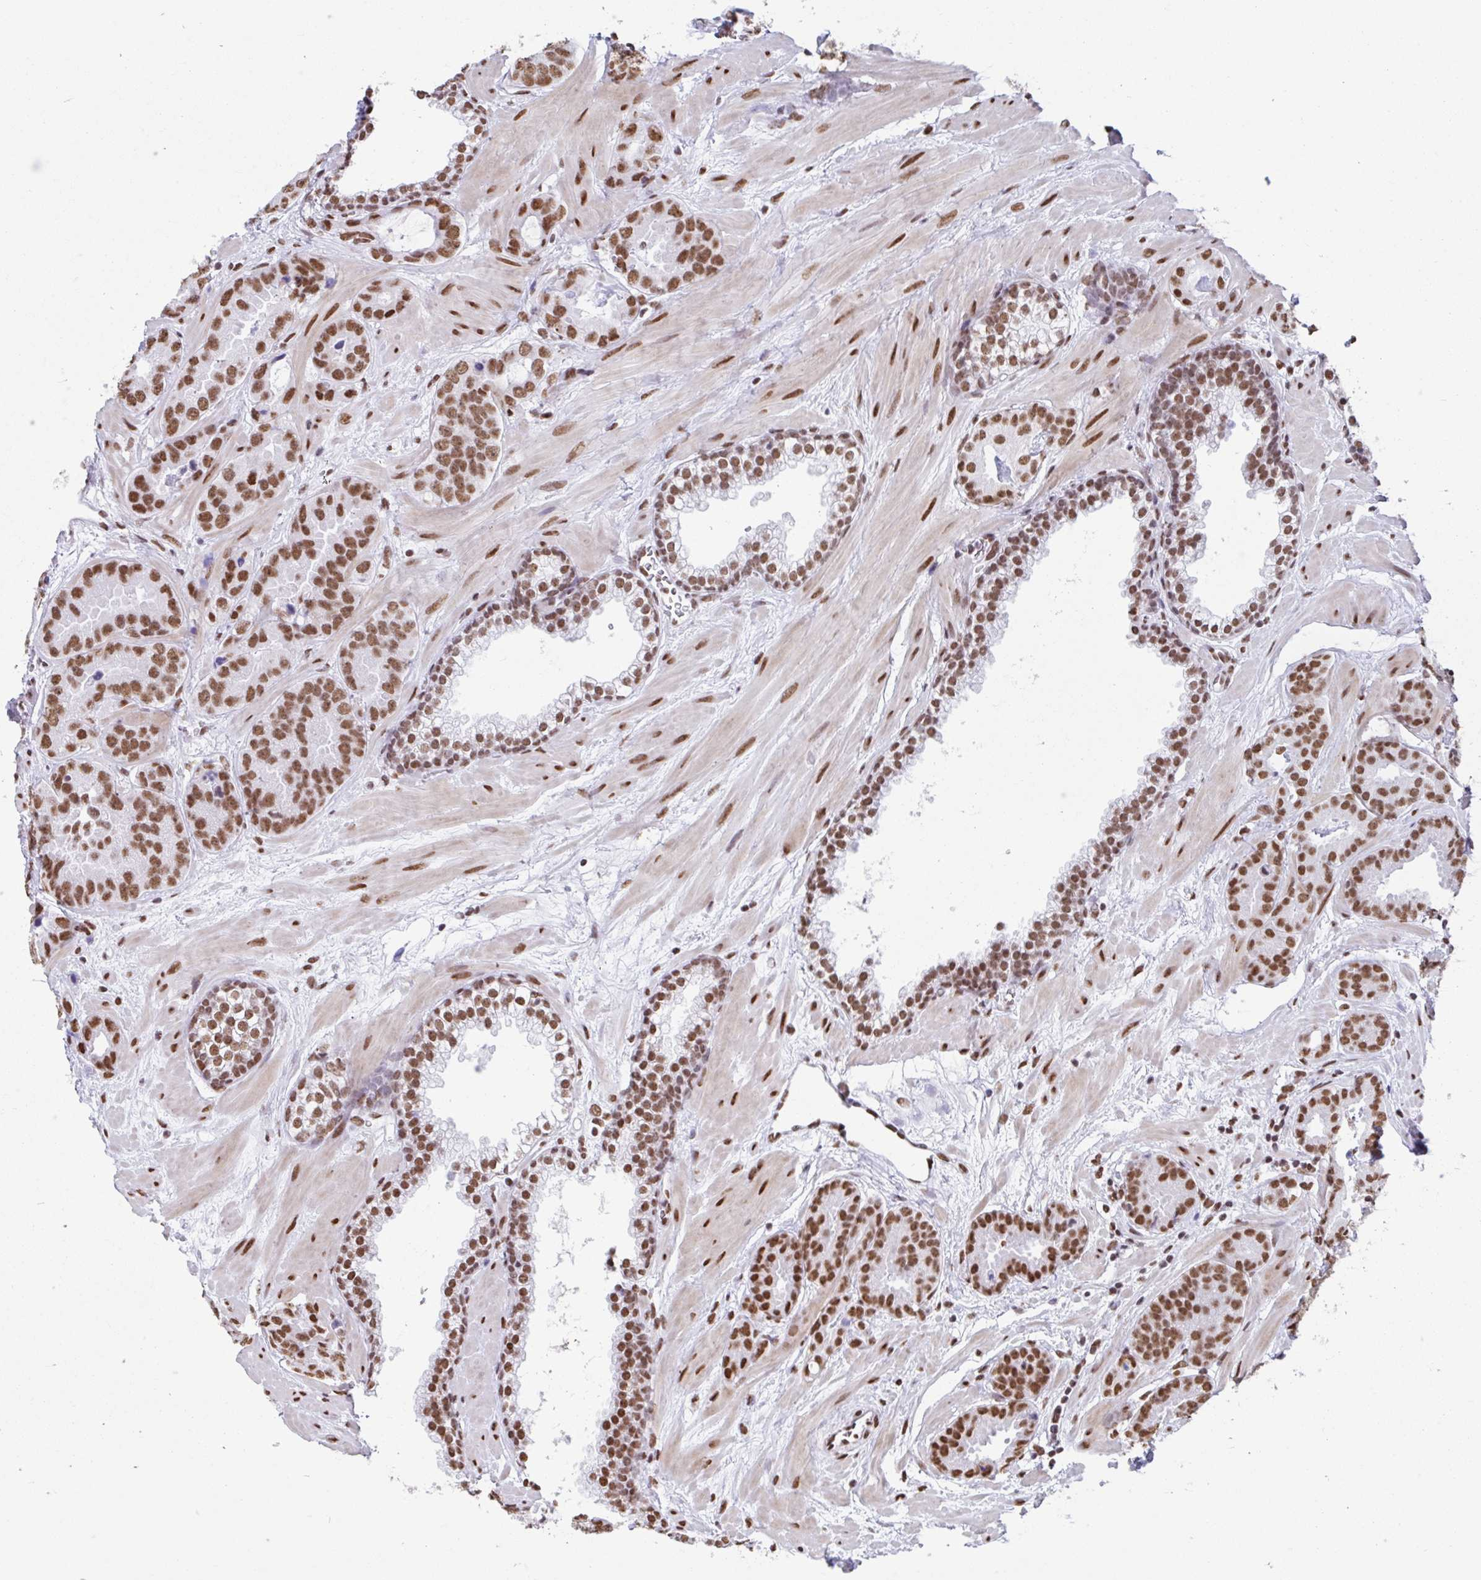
{"staining": {"intensity": "moderate", "quantity": ">75%", "location": "nuclear"}, "tissue": "prostate cancer", "cell_type": "Tumor cells", "image_type": "cancer", "snomed": [{"axis": "morphology", "description": "Adenocarcinoma, Low grade"}, {"axis": "topography", "description": "Prostate"}], "caption": "Prostate cancer (low-grade adenocarcinoma) stained with a protein marker displays moderate staining in tumor cells.", "gene": "KHDRBS1", "patient": {"sex": "male", "age": 62}}